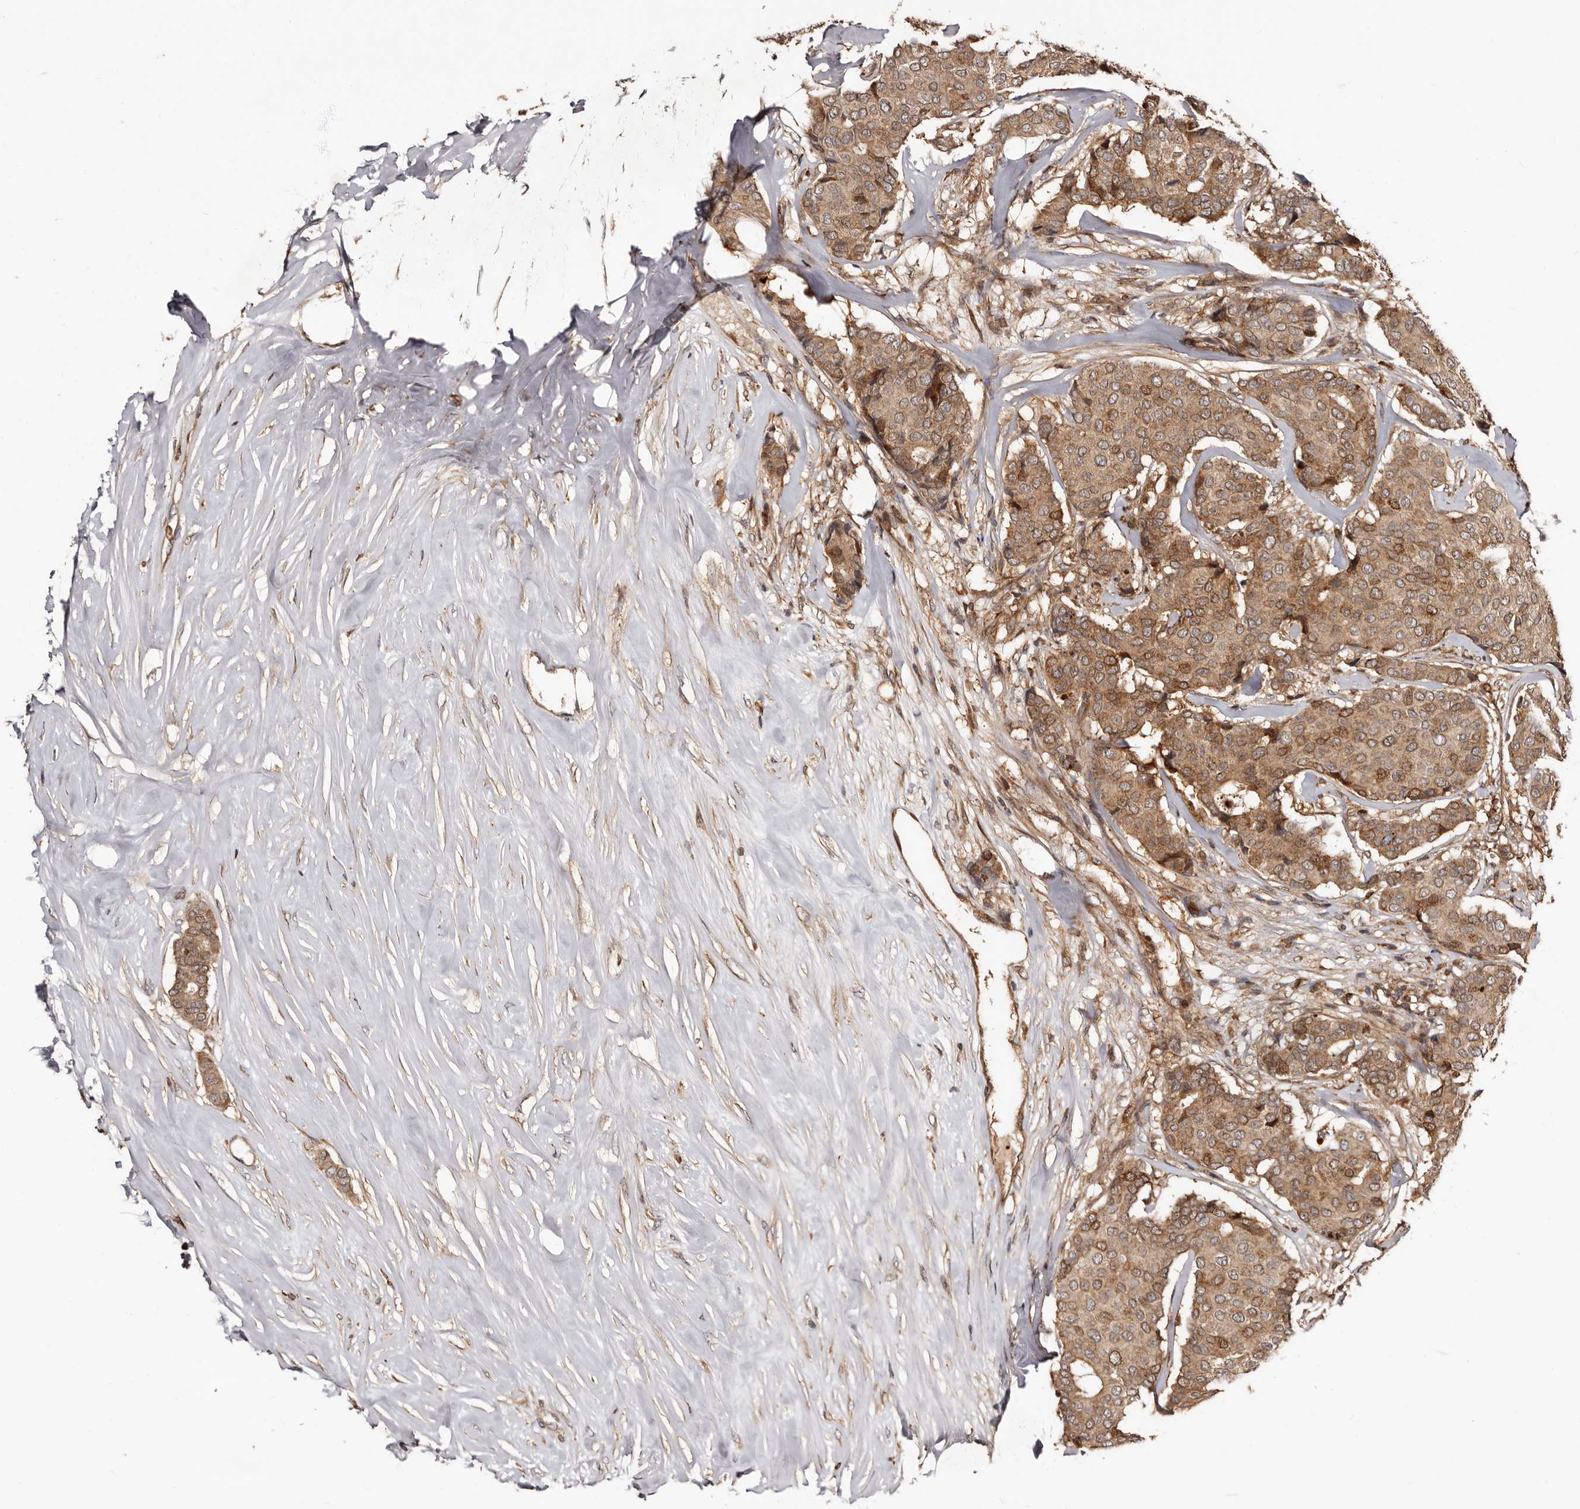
{"staining": {"intensity": "moderate", "quantity": ">75%", "location": "cytoplasmic/membranous"}, "tissue": "breast cancer", "cell_type": "Tumor cells", "image_type": "cancer", "snomed": [{"axis": "morphology", "description": "Duct carcinoma"}, {"axis": "topography", "description": "Breast"}], "caption": "Approximately >75% of tumor cells in human invasive ductal carcinoma (breast) display moderate cytoplasmic/membranous protein expression as visualized by brown immunohistochemical staining.", "gene": "BAX", "patient": {"sex": "female", "age": 75}}